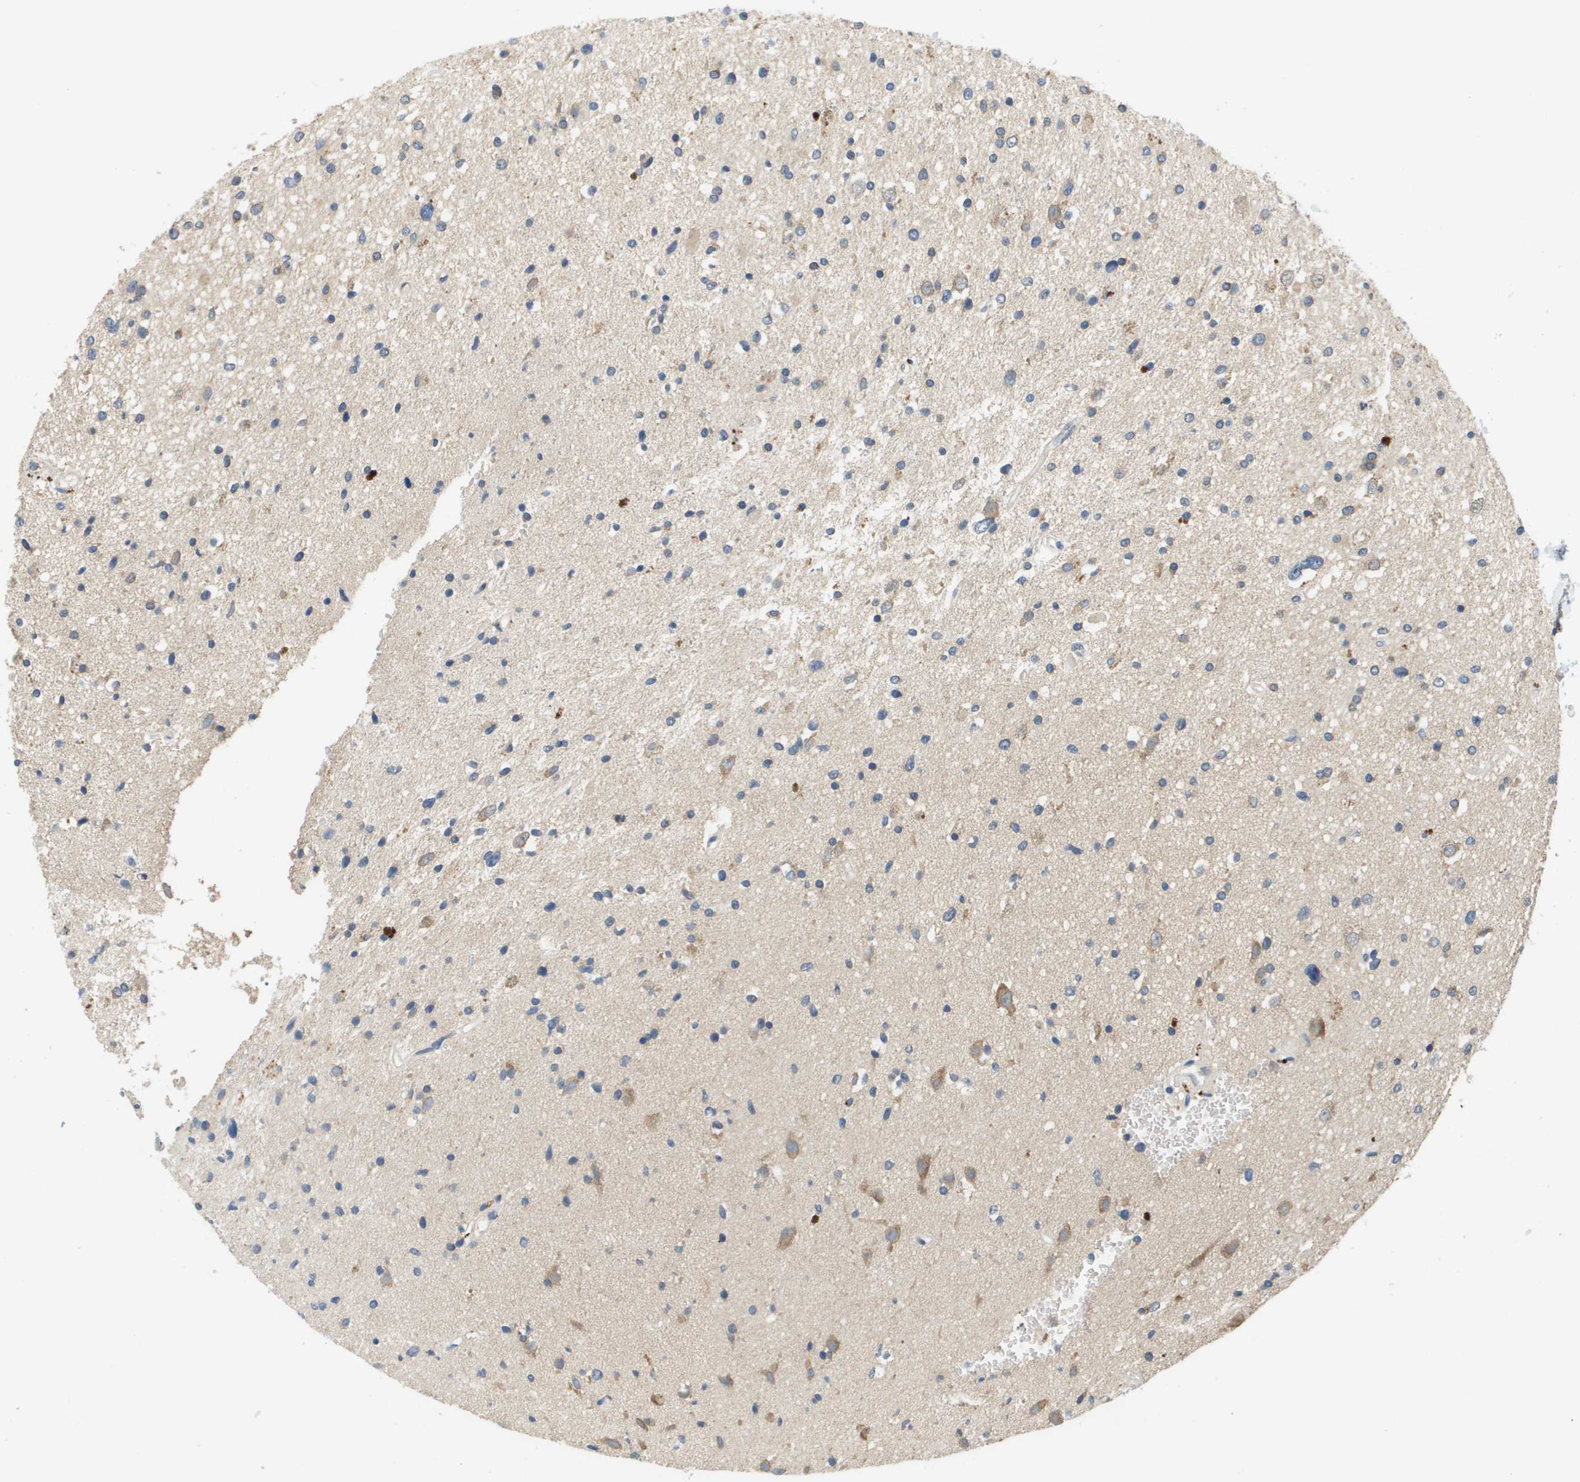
{"staining": {"intensity": "weak", "quantity": "<25%", "location": "cytoplasmic/membranous"}, "tissue": "glioma", "cell_type": "Tumor cells", "image_type": "cancer", "snomed": [{"axis": "morphology", "description": "Glioma, malignant, High grade"}, {"axis": "topography", "description": "Brain"}], "caption": "The photomicrograph shows no significant expression in tumor cells of malignant glioma (high-grade).", "gene": "SLC25A20", "patient": {"sex": "male", "age": 33}}